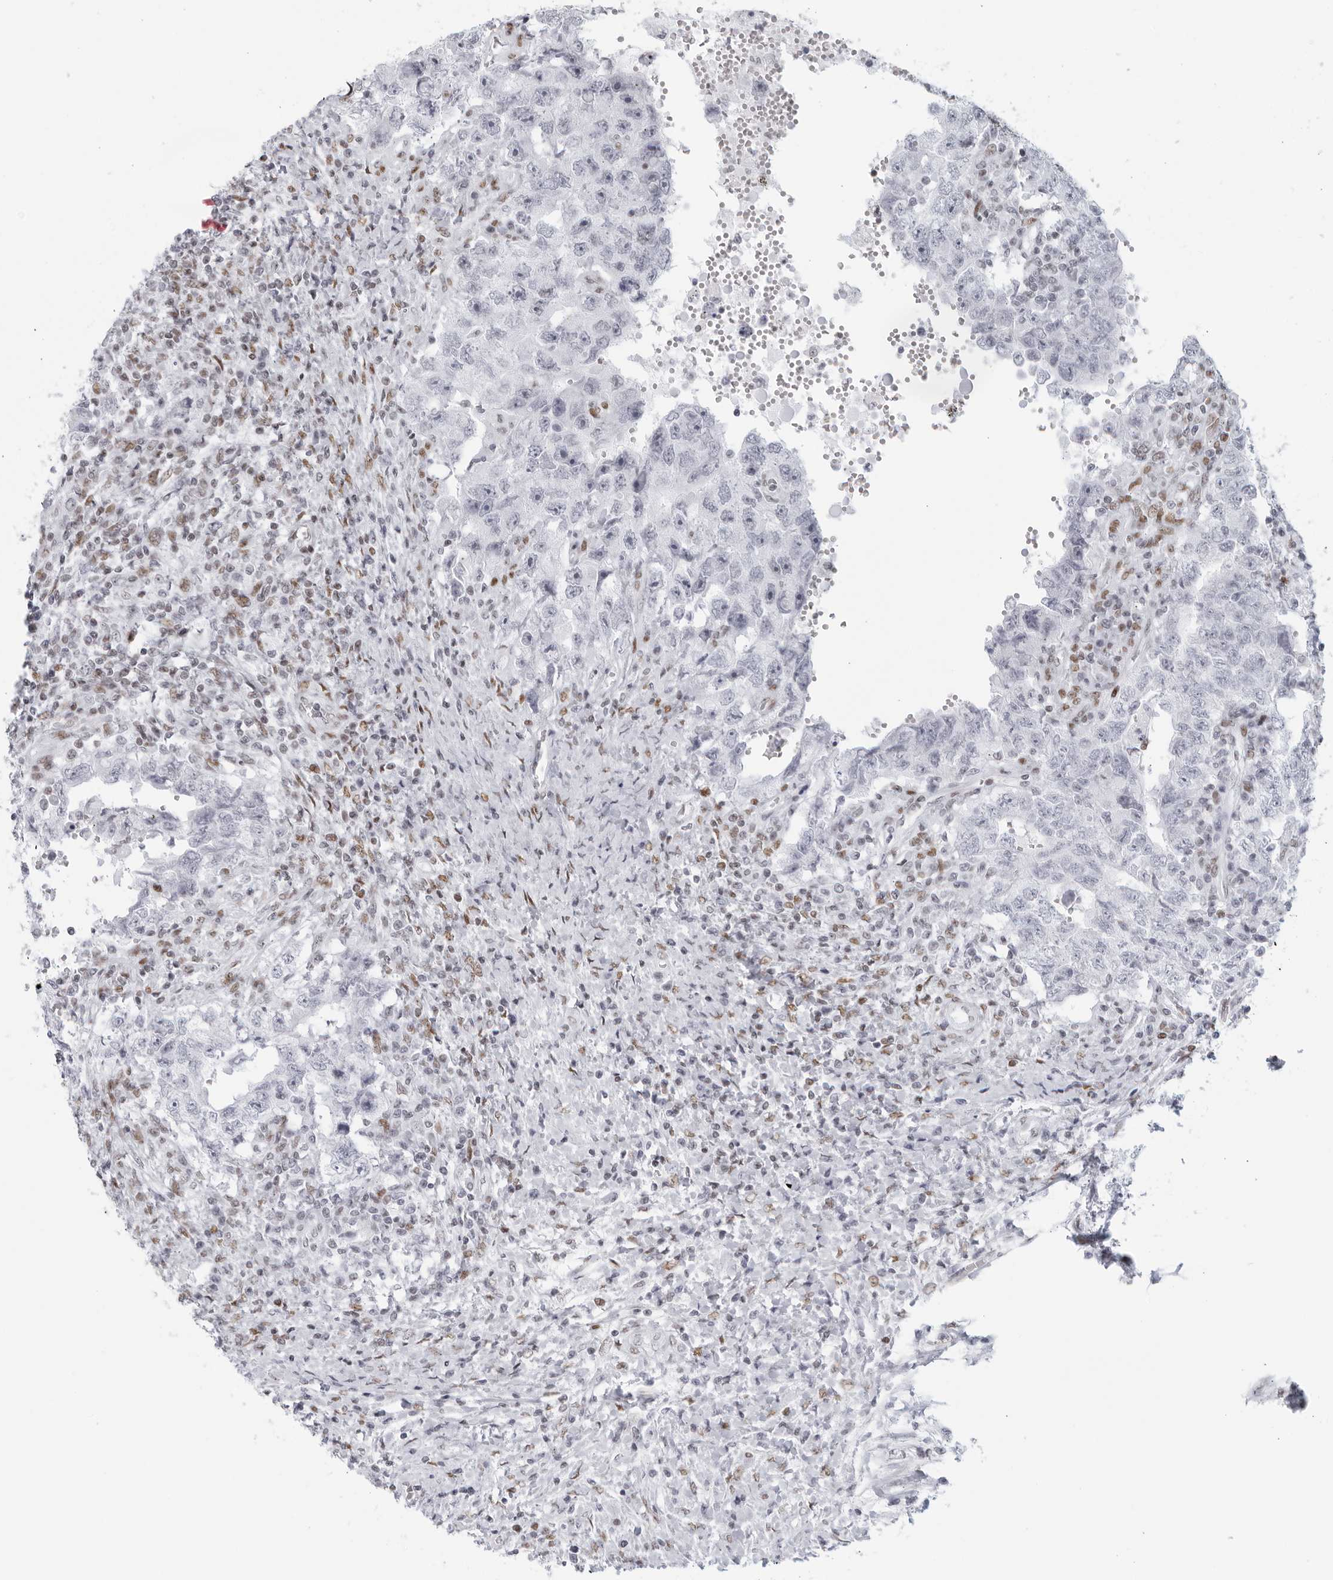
{"staining": {"intensity": "negative", "quantity": "none", "location": "none"}, "tissue": "testis cancer", "cell_type": "Tumor cells", "image_type": "cancer", "snomed": [{"axis": "morphology", "description": "Carcinoma, Embryonal, NOS"}, {"axis": "topography", "description": "Testis"}], "caption": "Tumor cells are negative for protein expression in human embryonal carcinoma (testis). (Brightfield microscopy of DAB (3,3'-diaminobenzidine) IHC at high magnification).", "gene": "HP1BP3", "patient": {"sex": "male", "age": 26}}